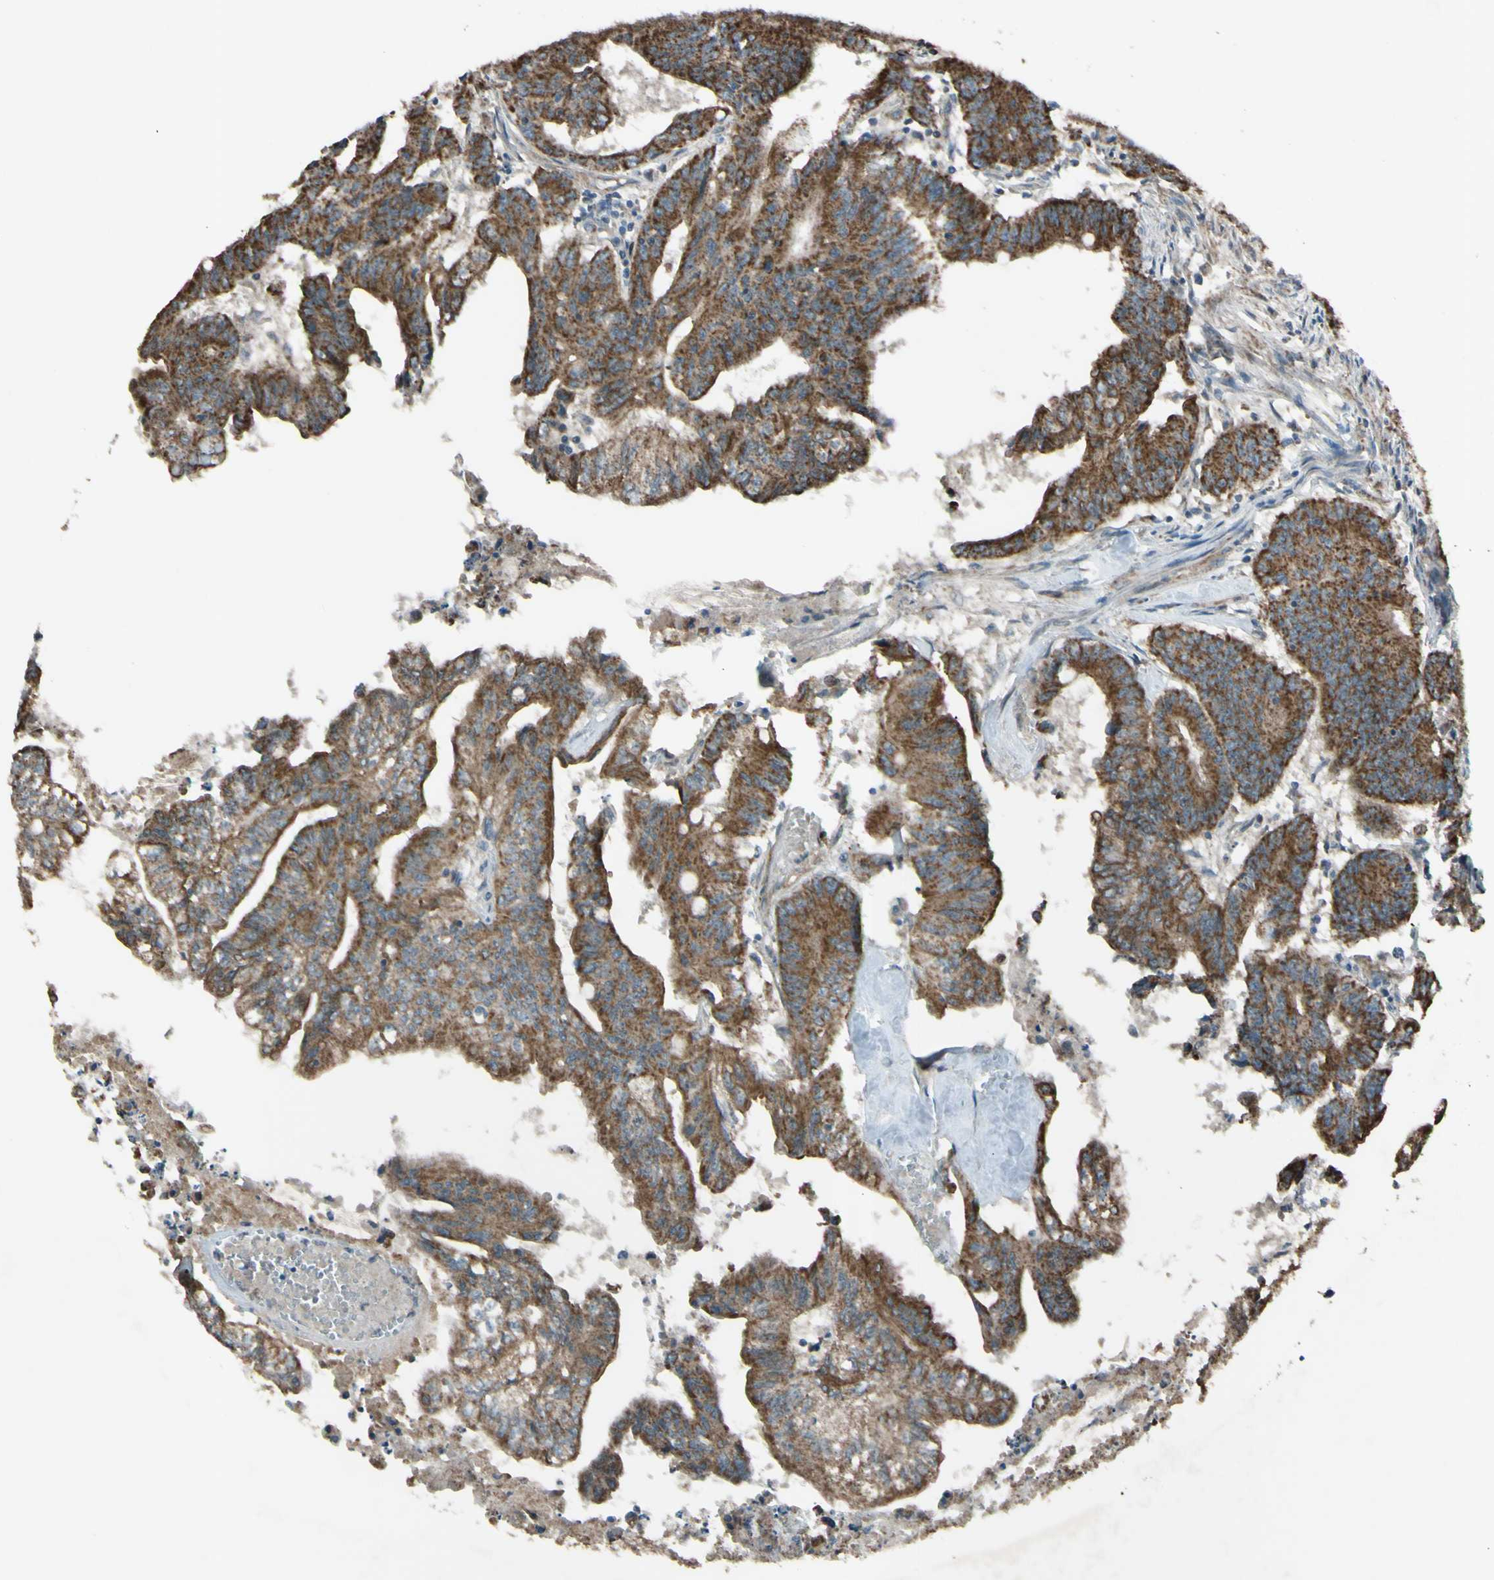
{"staining": {"intensity": "moderate", "quantity": ">75%", "location": "cytoplasmic/membranous"}, "tissue": "colorectal cancer", "cell_type": "Tumor cells", "image_type": "cancer", "snomed": [{"axis": "morphology", "description": "Adenocarcinoma, NOS"}, {"axis": "topography", "description": "Colon"}], "caption": "Colorectal cancer was stained to show a protein in brown. There is medium levels of moderate cytoplasmic/membranous positivity in approximately >75% of tumor cells.", "gene": "ACOT8", "patient": {"sex": "male", "age": 45}}